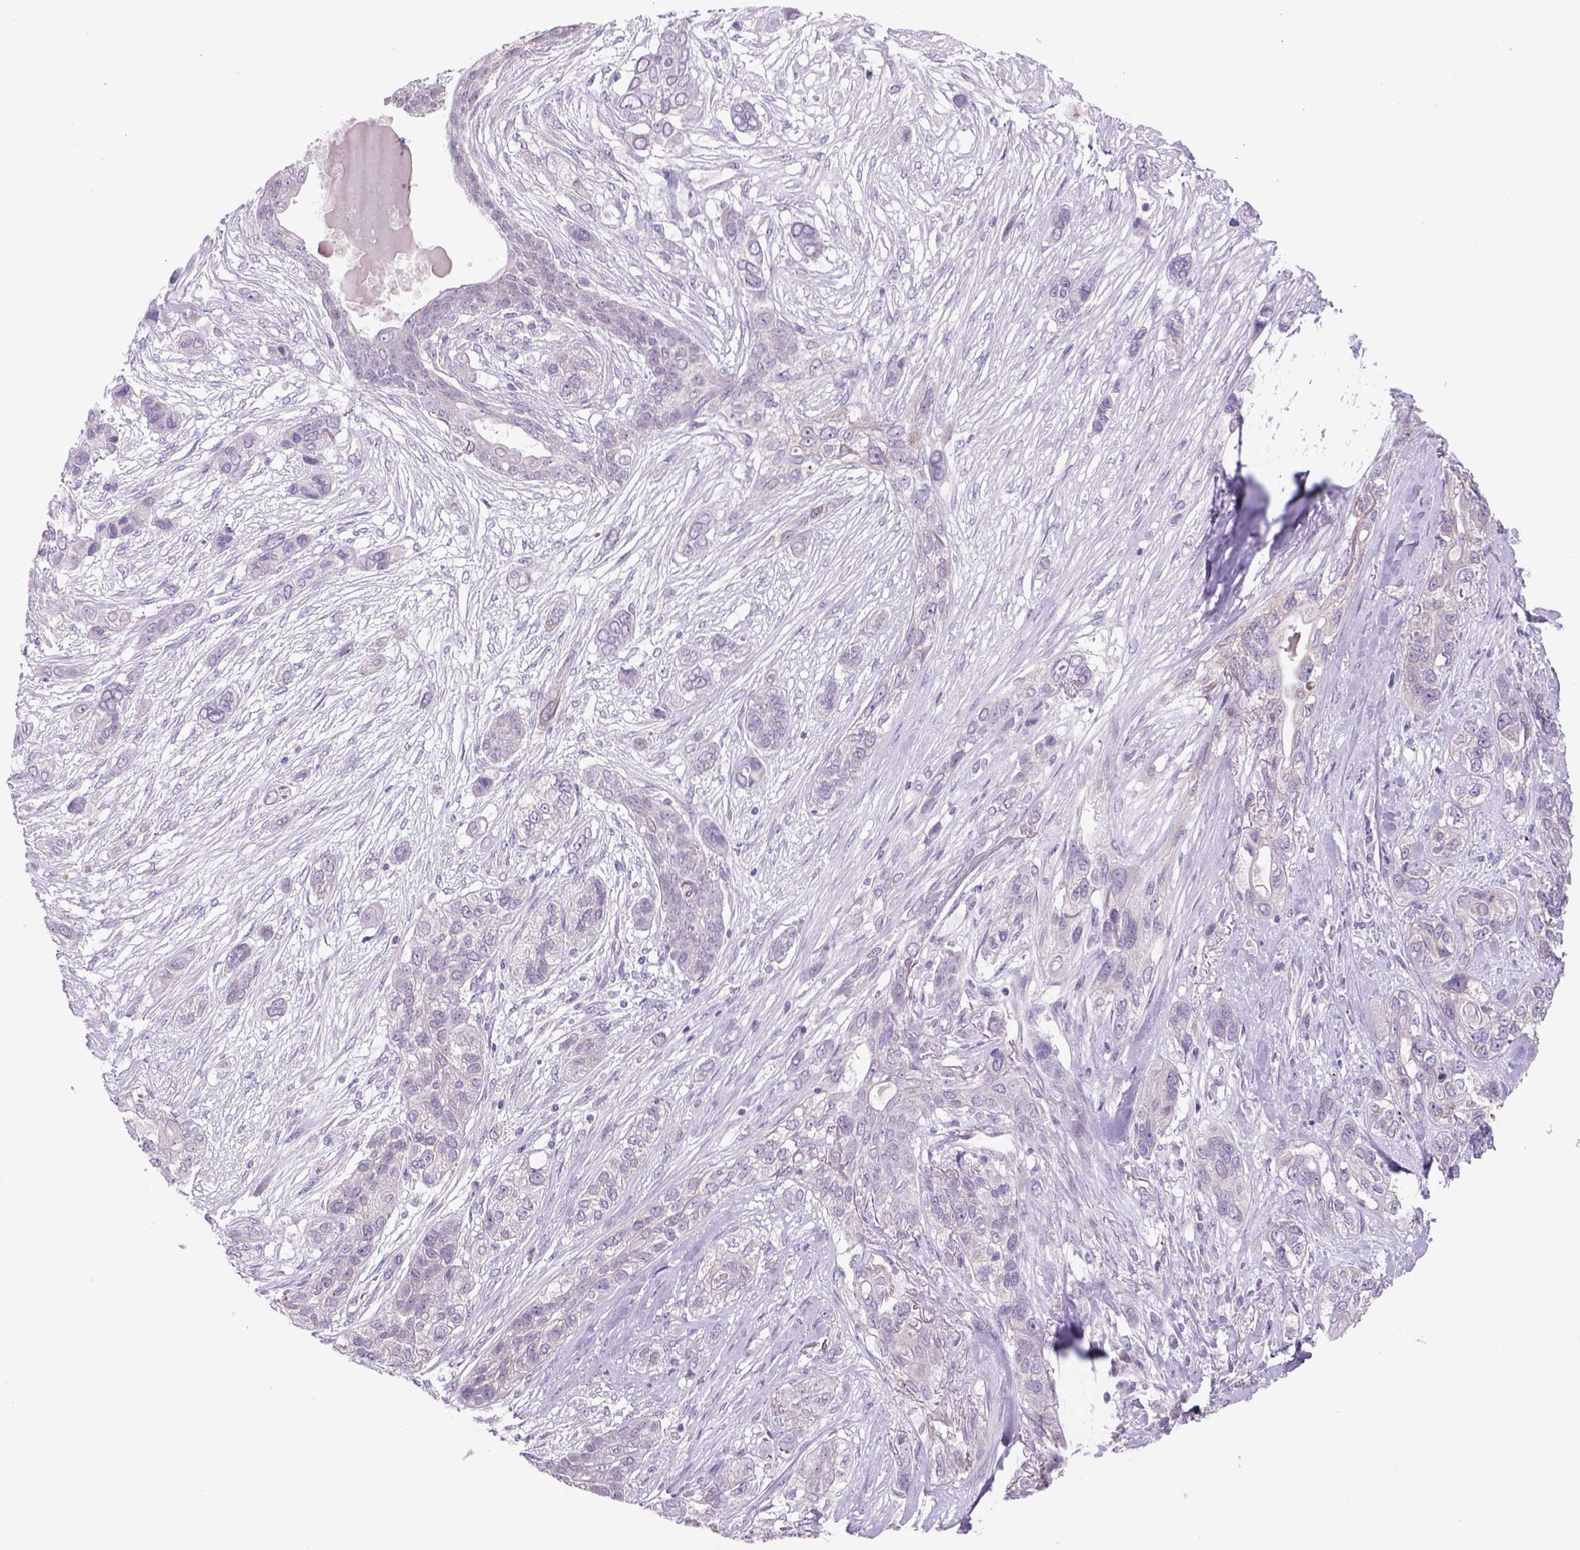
{"staining": {"intensity": "negative", "quantity": "none", "location": "none"}, "tissue": "lung cancer", "cell_type": "Tumor cells", "image_type": "cancer", "snomed": [{"axis": "morphology", "description": "Squamous cell carcinoma, NOS"}, {"axis": "topography", "description": "Lung"}], "caption": "Squamous cell carcinoma (lung) stained for a protein using immunohistochemistry (IHC) reveals no positivity tumor cells.", "gene": "ADGRV1", "patient": {"sex": "female", "age": 70}}